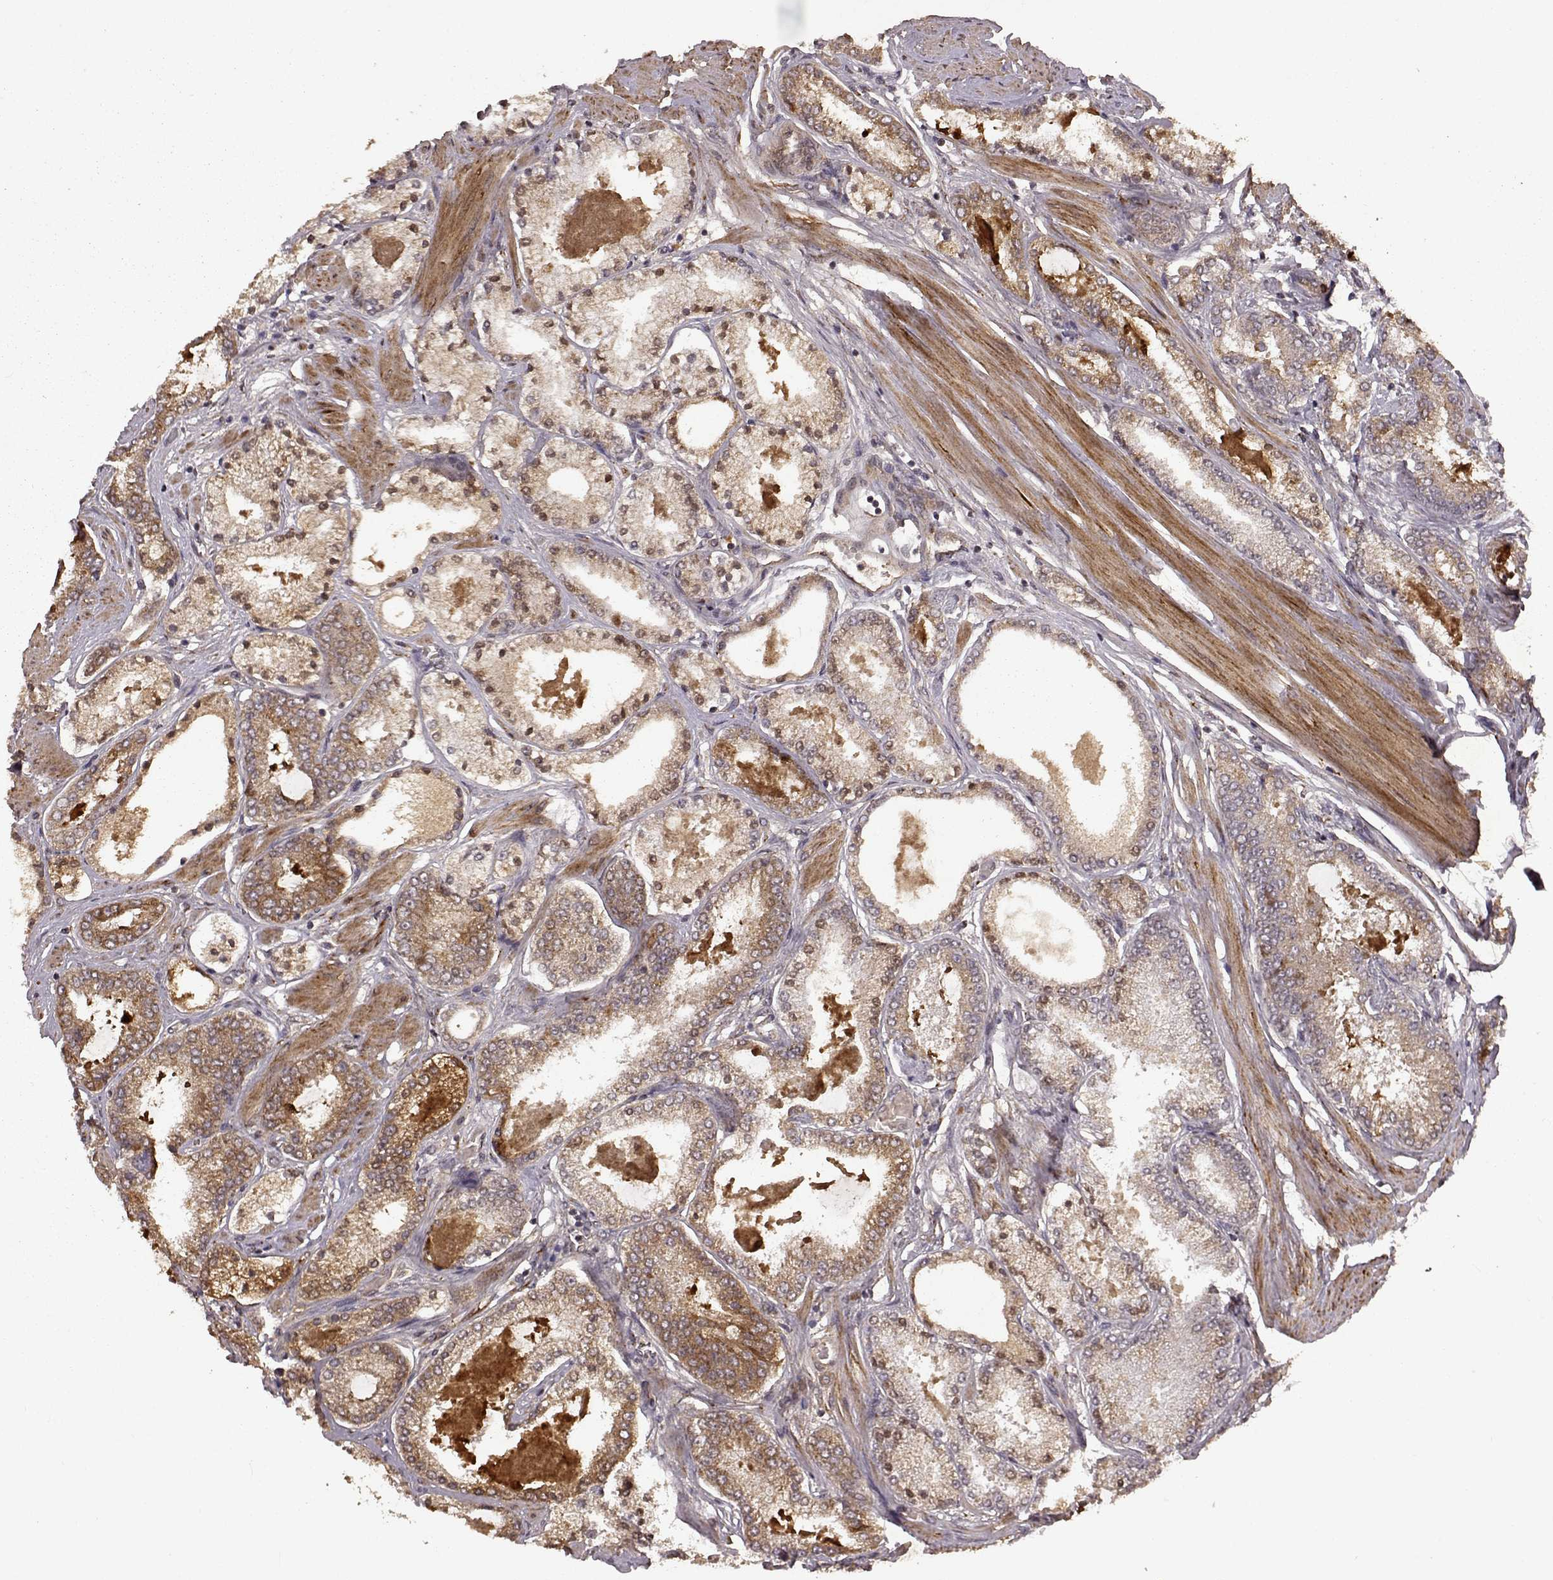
{"staining": {"intensity": "strong", "quantity": "<25%", "location": "cytoplasmic/membranous"}, "tissue": "prostate cancer", "cell_type": "Tumor cells", "image_type": "cancer", "snomed": [{"axis": "morphology", "description": "Adenocarcinoma, High grade"}, {"axis": "topography", "description": "Prostate"}], "caption": "Immunohistochemistry (IHC) (DAB (3,3'-diaminobenzidine)) staining of high-grade adenocarcinoma (prostate) shows strong cytoplasmic/membranous protein expression in about <25% of tumor cells.", "gene": "FSTL1", "patient": {"sex": "male", "age": 63}}